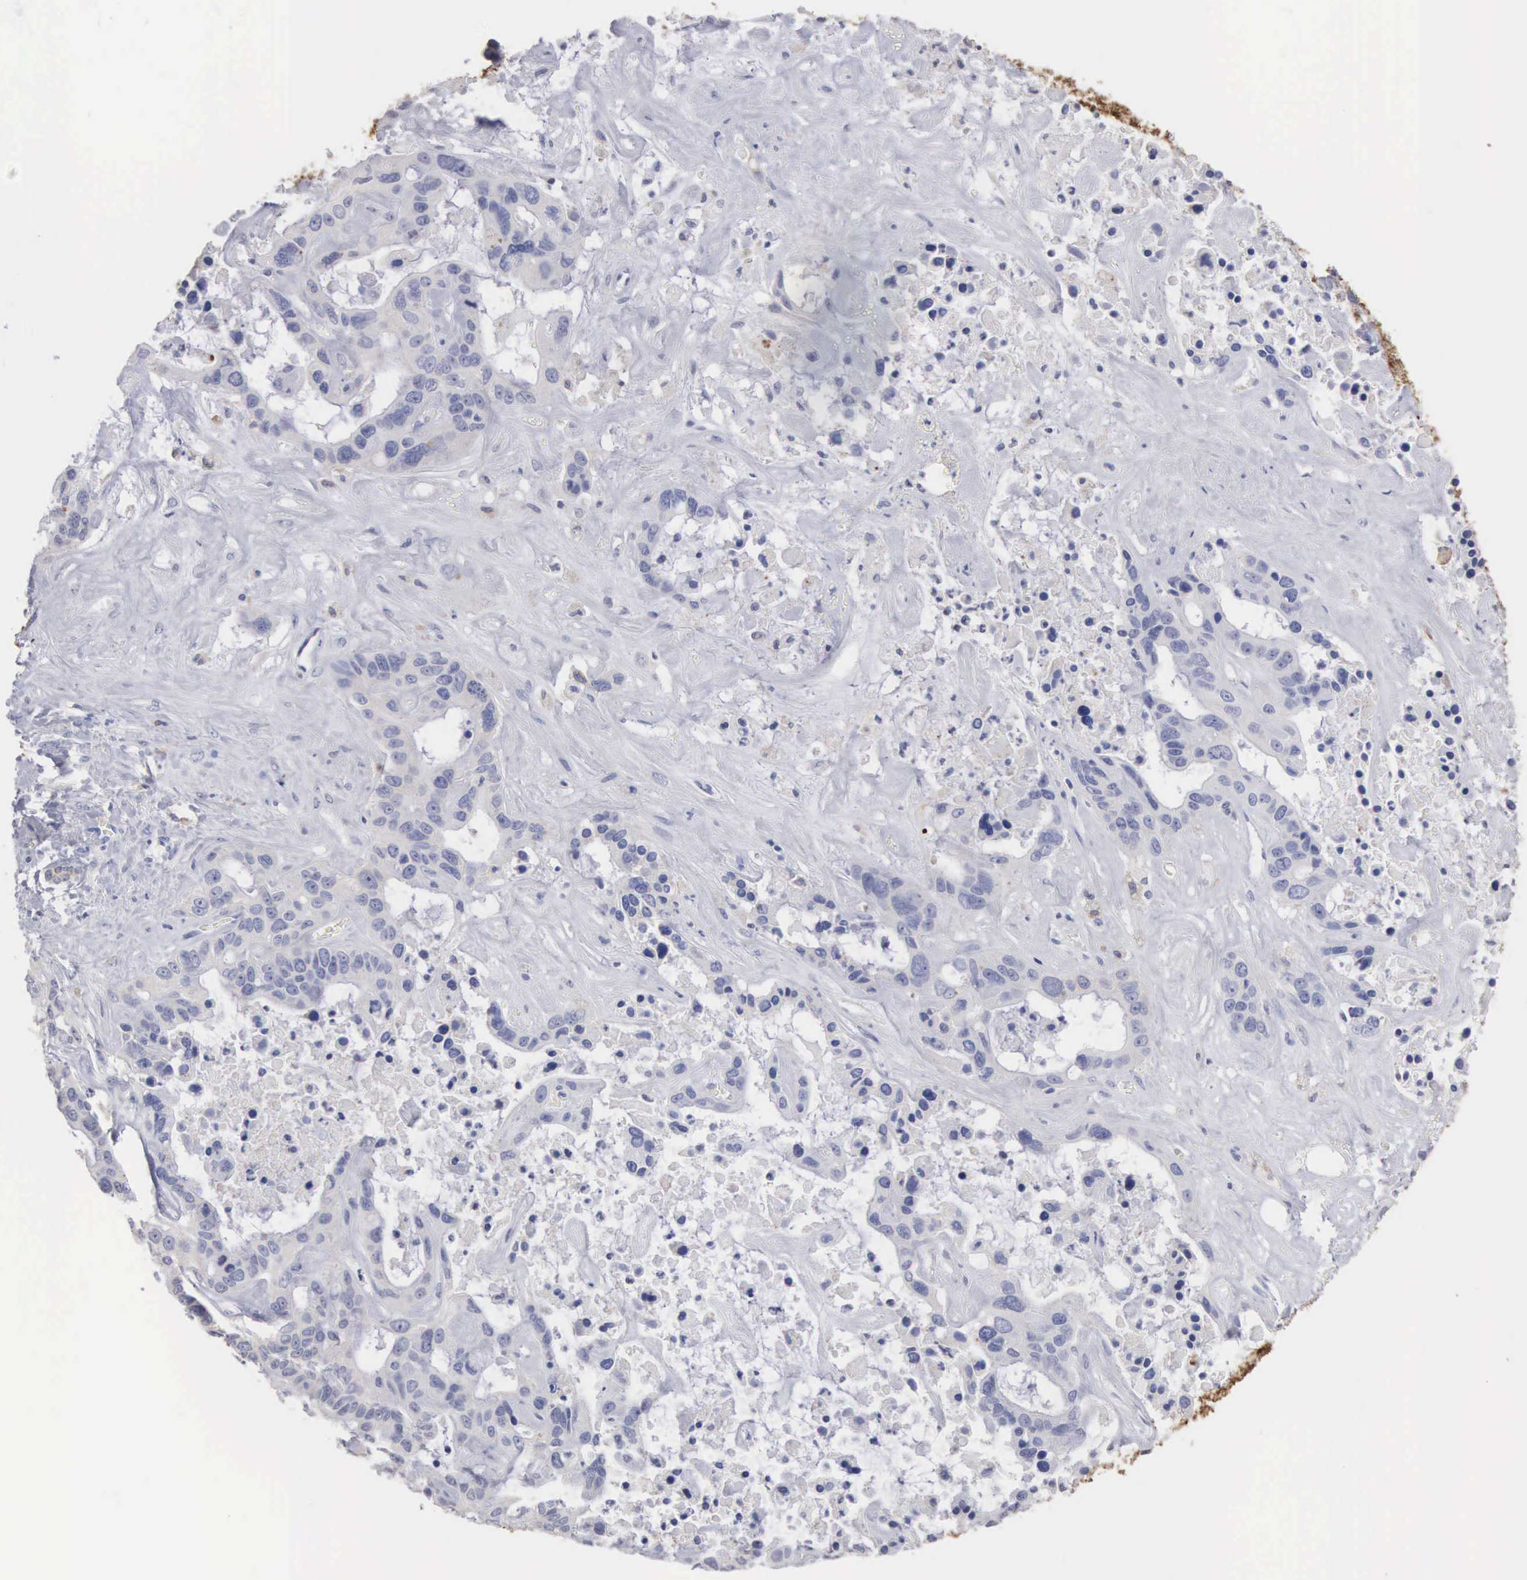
{"staining": {"intensity": "negative", "quantity": "none", "location": "none"}, "tissue": "liver cancer", "cell_type": "Tumor cells", "image_type": "cancer", "snomed": [{"axis": "morphology", "description": "Cholangiocarcinoma"}, {"axis": "topography", "description": "Liver"}], "caption": "The histopathology image demonstrates no staining of tumor cells in liver cancer.", "gene": "LIN52", "patient": {"sex": "female", "age": 65}}